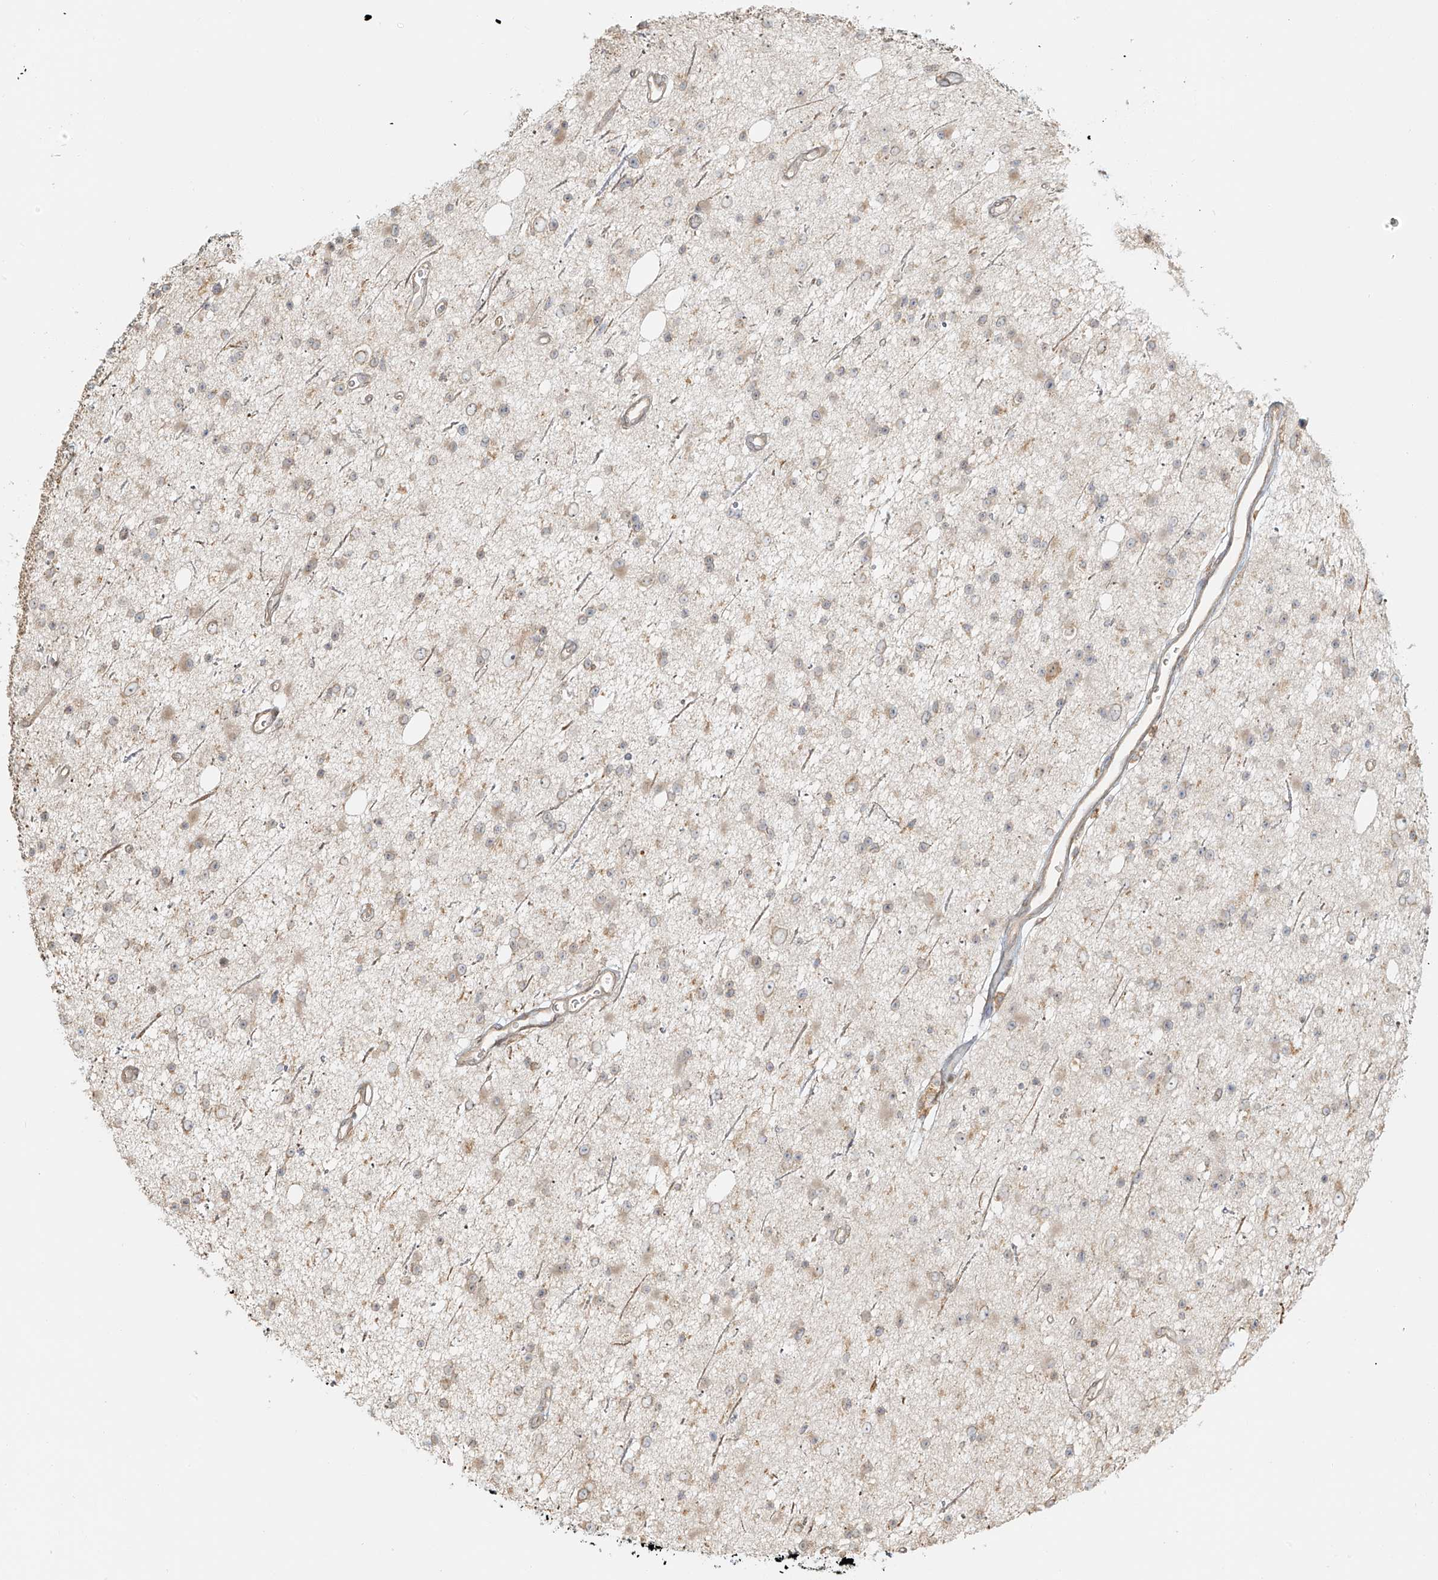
{"staining": {"intensity": "weak", "quantity": "25%-75%", "location": "cytoplasmic/membranous"}, "tissue": "glioma", "cell_type": "Tumor cells", "image_type": "cancer", "snomed": [{"axis": "morphology", "description": "Glioma, malignant, Low grade"}, {"axis": "topography", "description": "Cerebral cortex"}], "caption": "High-magnification brightfield microscopy of glioma stained with DAB (brown) and counterstained with hematoxylin (blue). tumor cells exhibit weak cytoplasmic/membranous staining is seen in approximately25%-75% of cells.", "gene": "UPK1B", "patient": {"sex": "female", "age": 39}}